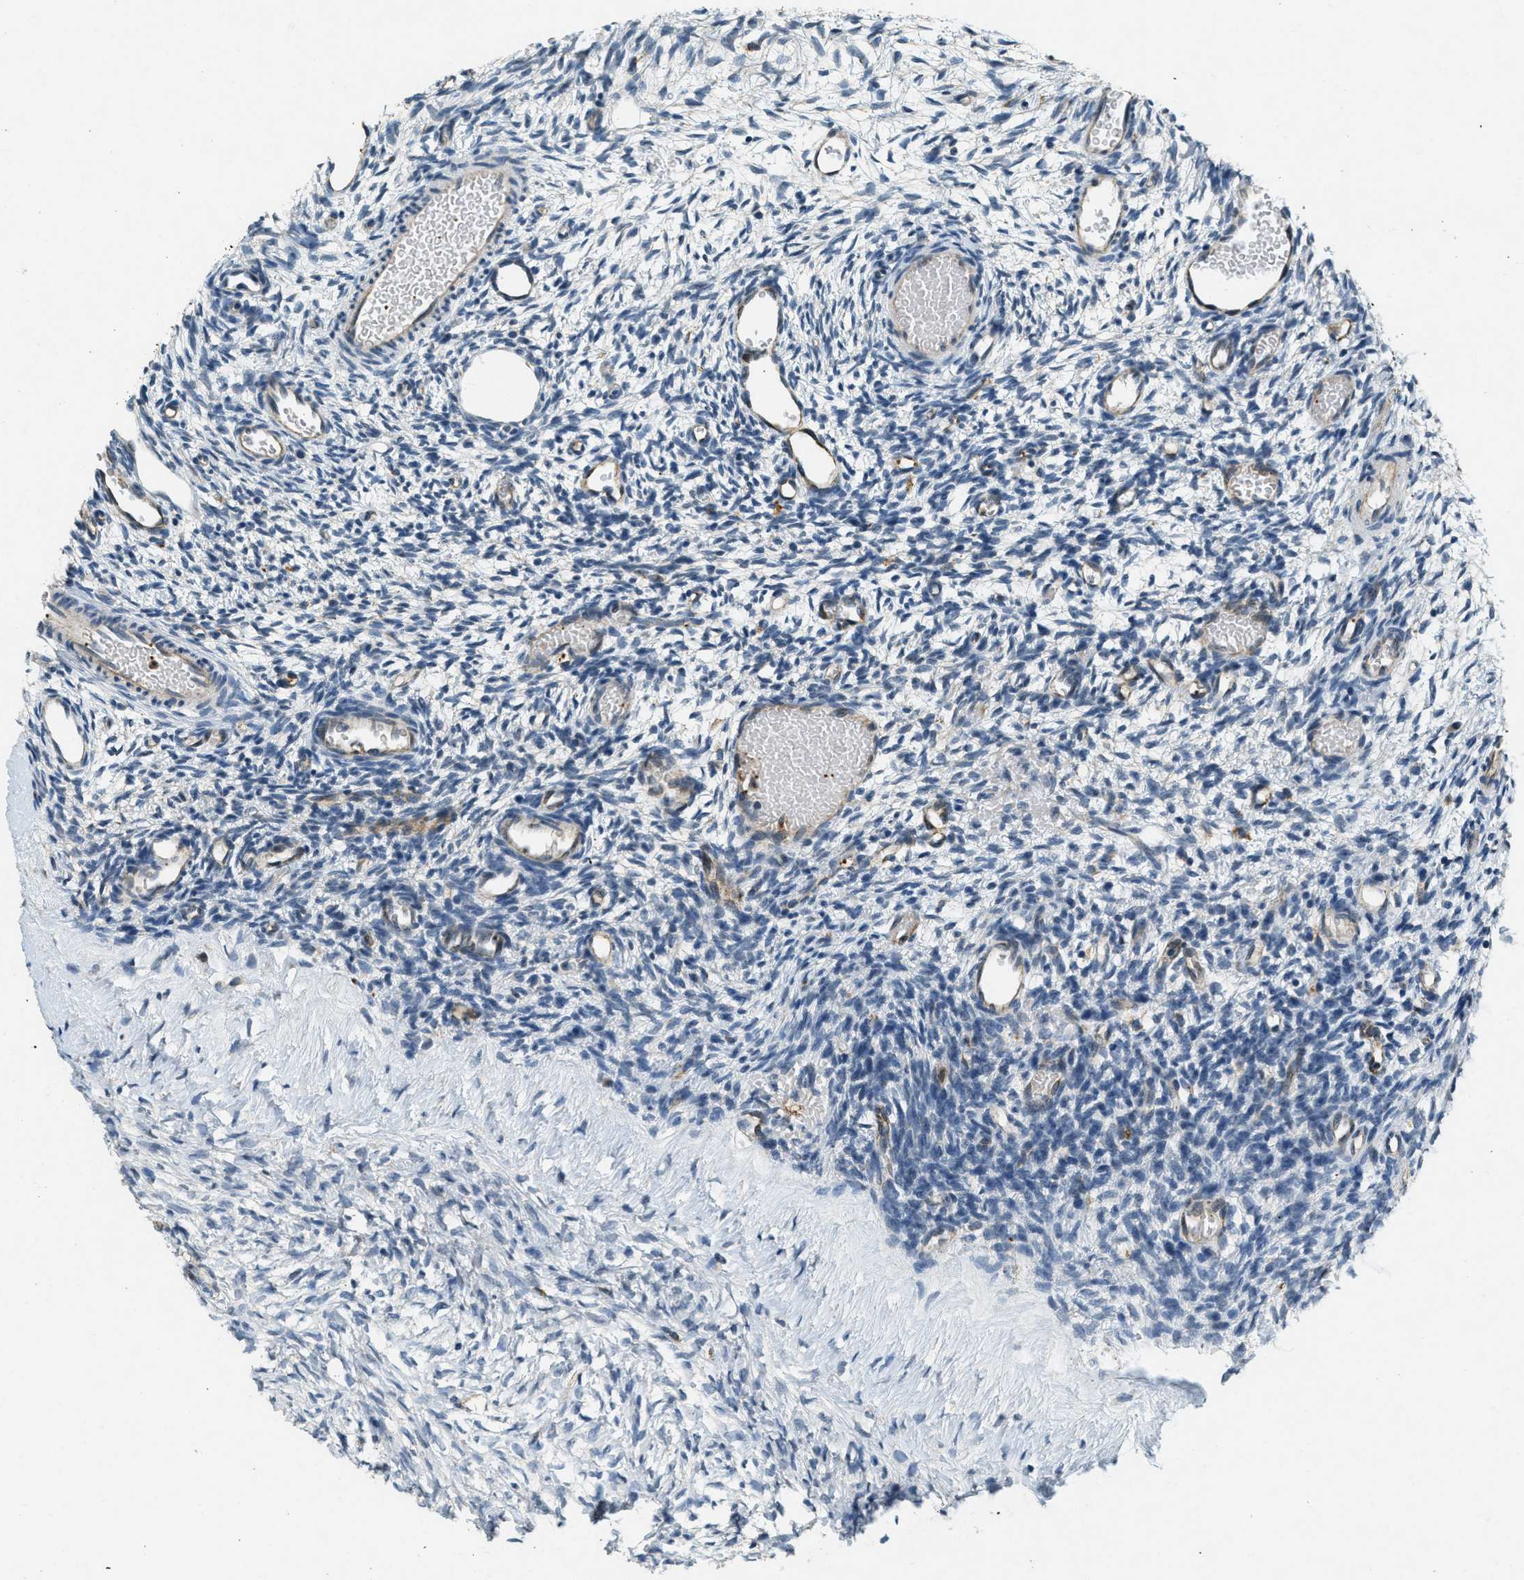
{"staining": {"intensity": "negative", "quantity": "none", "location": "none"}, "tissue": "ovary", "cell_type": "Ovarian stroma cells", "image_type": "normal", "snomed": [{"axis": "morphology", "description": "Normal tissue, NOS"}, {"axis": "topography", "description": "Ovary"}], "caption": "Normal ovary was stained to show a protein in brown. There is no significant positivity in ovarian stroma cells.", "gene": "RAB3D", "patient": {"sex": "female", "age": 35}}